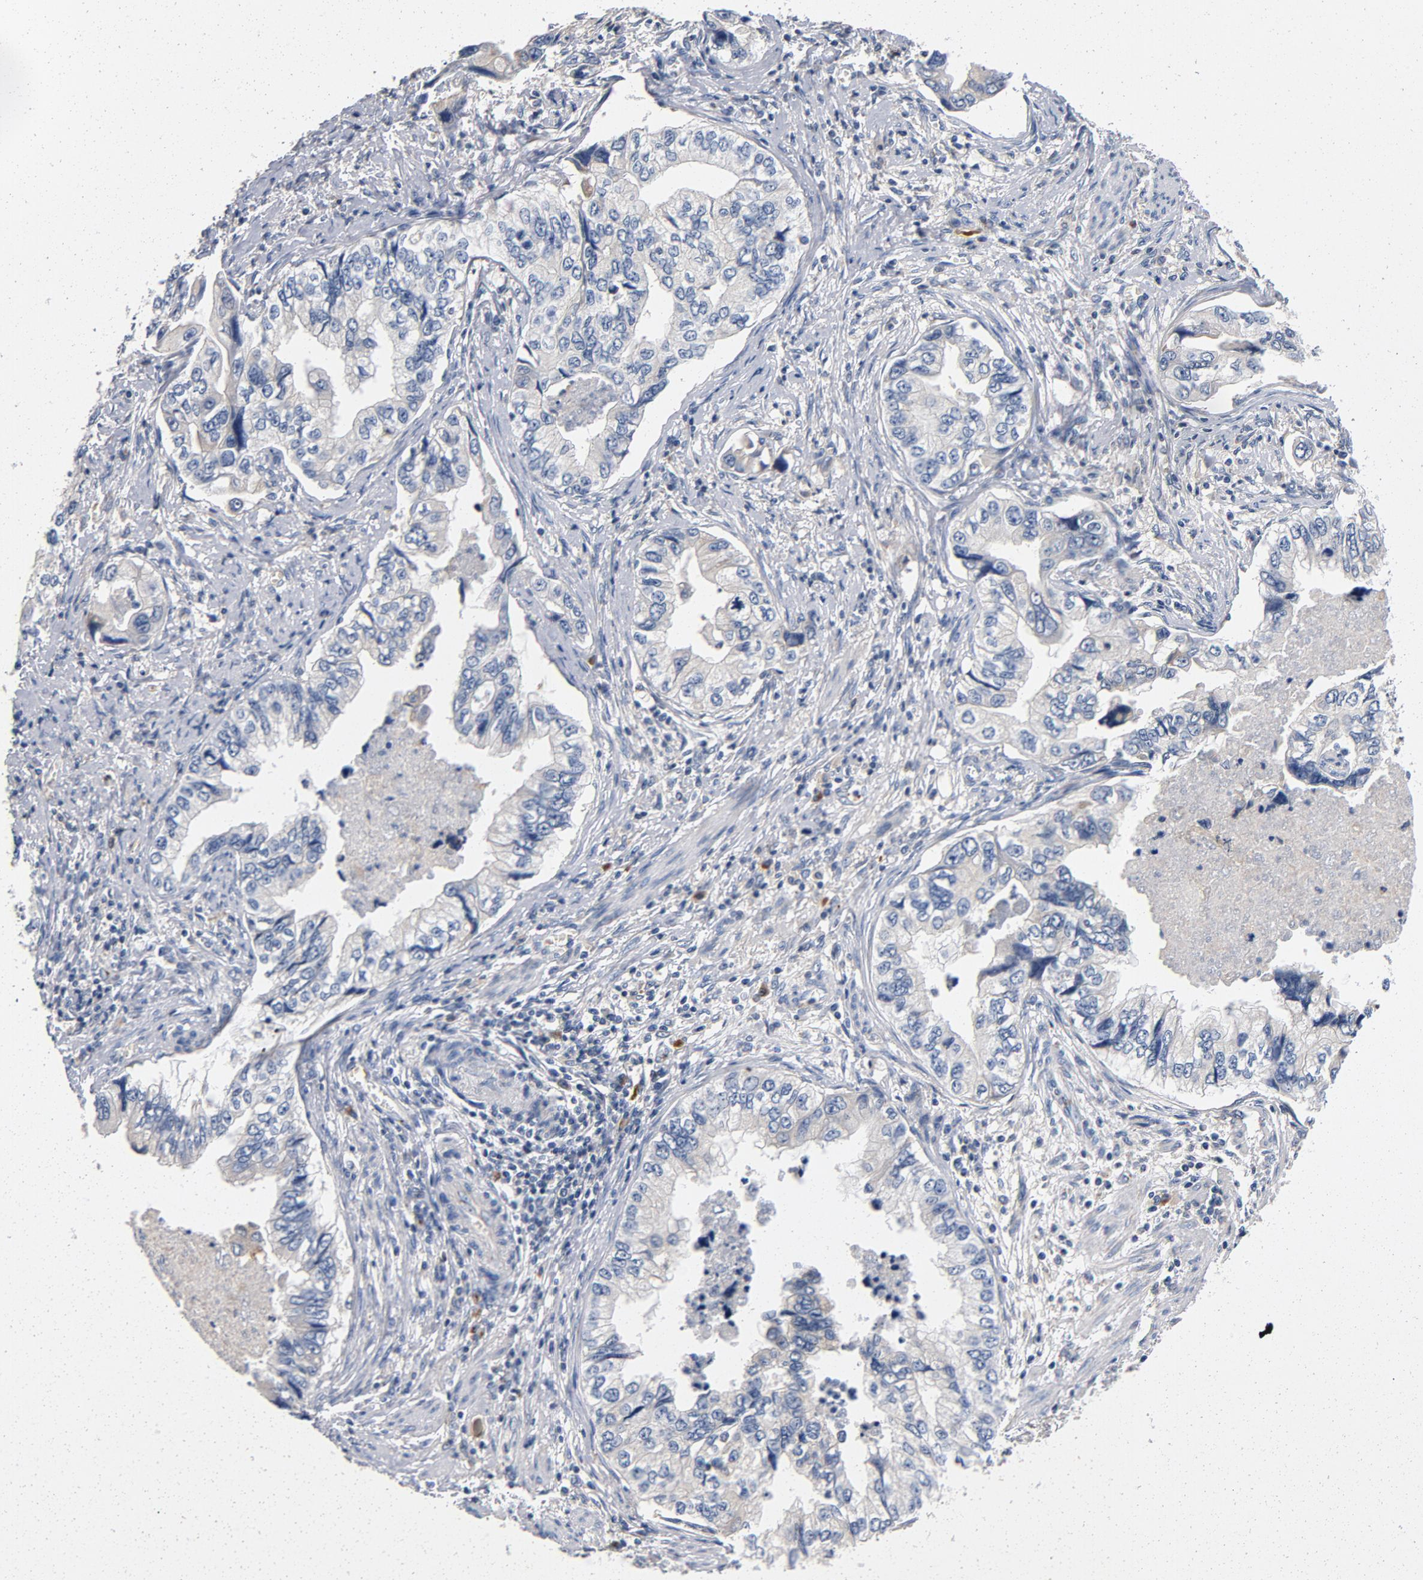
{"staining": {"intensity": "negative", "quantity": "none", "location": "none"}, "tissue": "stomach cancer", "cell_type": "Tumor cells", "image_type": "cancer", "snomed": [{"axis": "morphology", "description": "Adenocarcinoma, NOS"}, {"axis": "topography", "description": "Pancreas"}, {"axis": "topography", "description": "Stomach, upper"}], "caption": "Immunohistochemistry image of neoplastic tissue: human stomach adenocarcinoma stained with DAB exhibits no significant protein staining in tumor cells.", "gene": "LMAN2", "patient": {"sex": "male", "age": 77}}